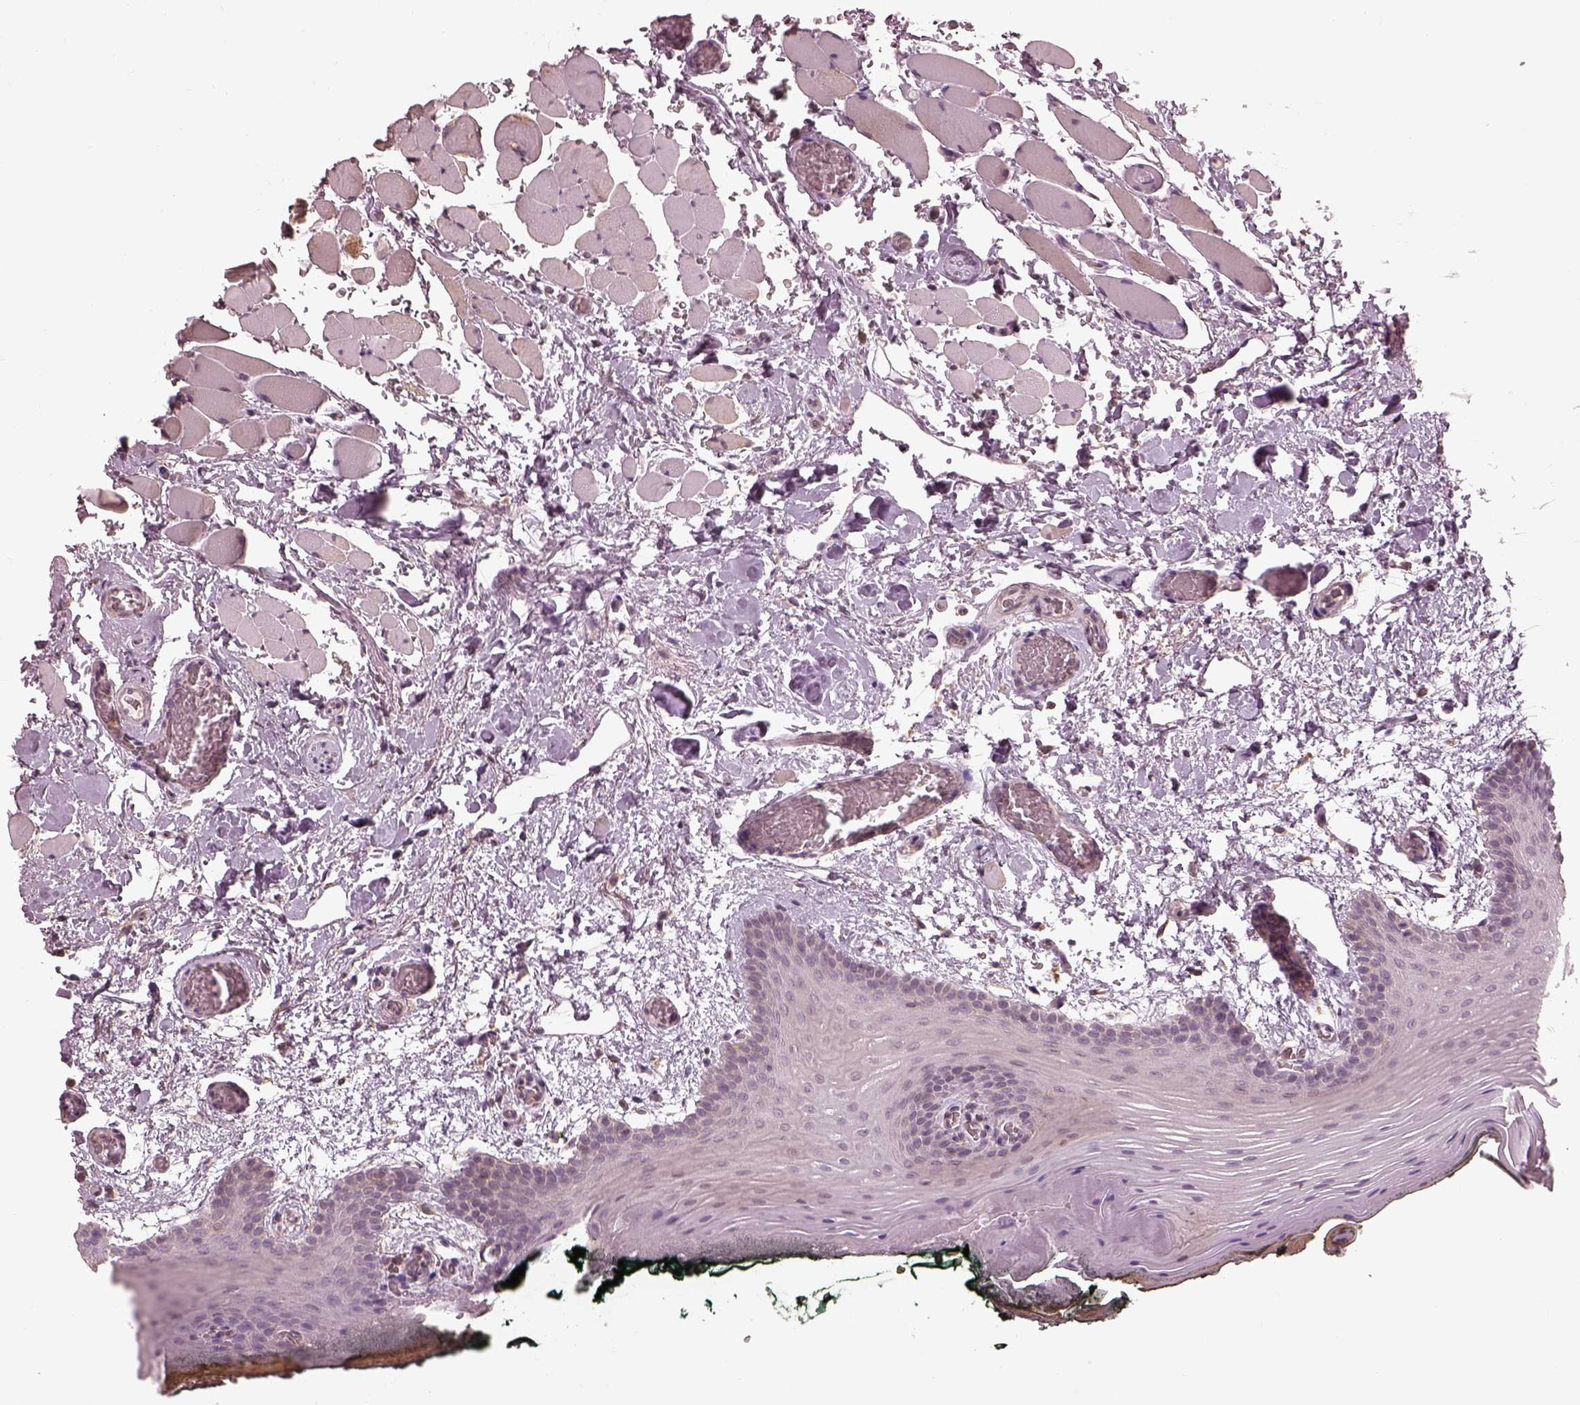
{"staining": {"intensity": "negative", "quantity": "none", "location": "none"}, "tissue": "oral mucosa", "cell_type": "Squamous epithelial cells", "image_type": "normal", "snomed": [{"axis": "morphology", "description": "Normal tissue, NOS"}, {"axis": "topography", "description": "Oral tissue"}, {"axis": "topography", "description": "Head-Neck"}], "caption": "This photomicrograph is of normal oral mucosa stained with immunohistochemistry (IHC) to label a protein in brown with the nuclei are counter-stained blue. There is no expression in squamous epithelial cells.", "gene": "PRKACG", "patient": {"sex": "male", "age": 65}}